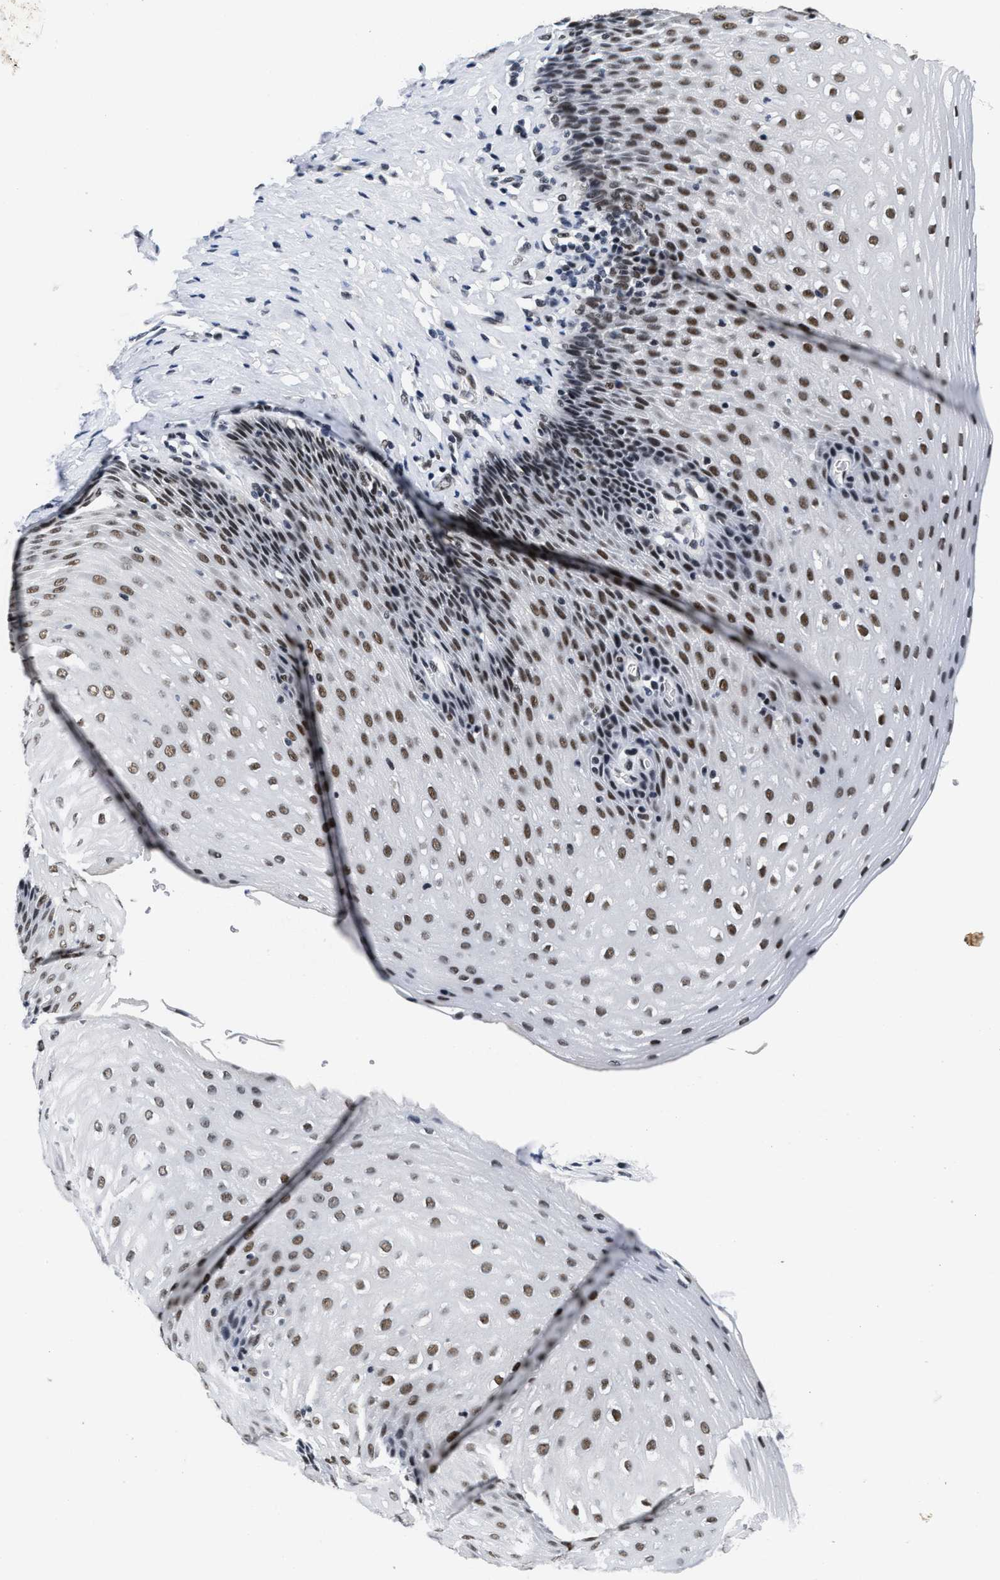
{"staining": {"intensity": "strong", "quantity": ">75%", "location": "nuclear"}, "tissue": "esophagus", "cell_type": "Squamous epithelial cells", "image_type": "normal", "snomed": [{"axis": "morphology", "description": "Normal tissue, NOS"}, {"axis": "topography", "description": "Esophagus"}], "caption": "IHC image of benign esophagus: human esophagus stained using immunohistochemistry (IHC) demonstrates high levels of strong protein expression localized specifically in the nuclear of squamous epithelial cells, appearing as a nuclear brown color.", "gene": "INIP", "patient": {"sex": "female", "age": 61}}